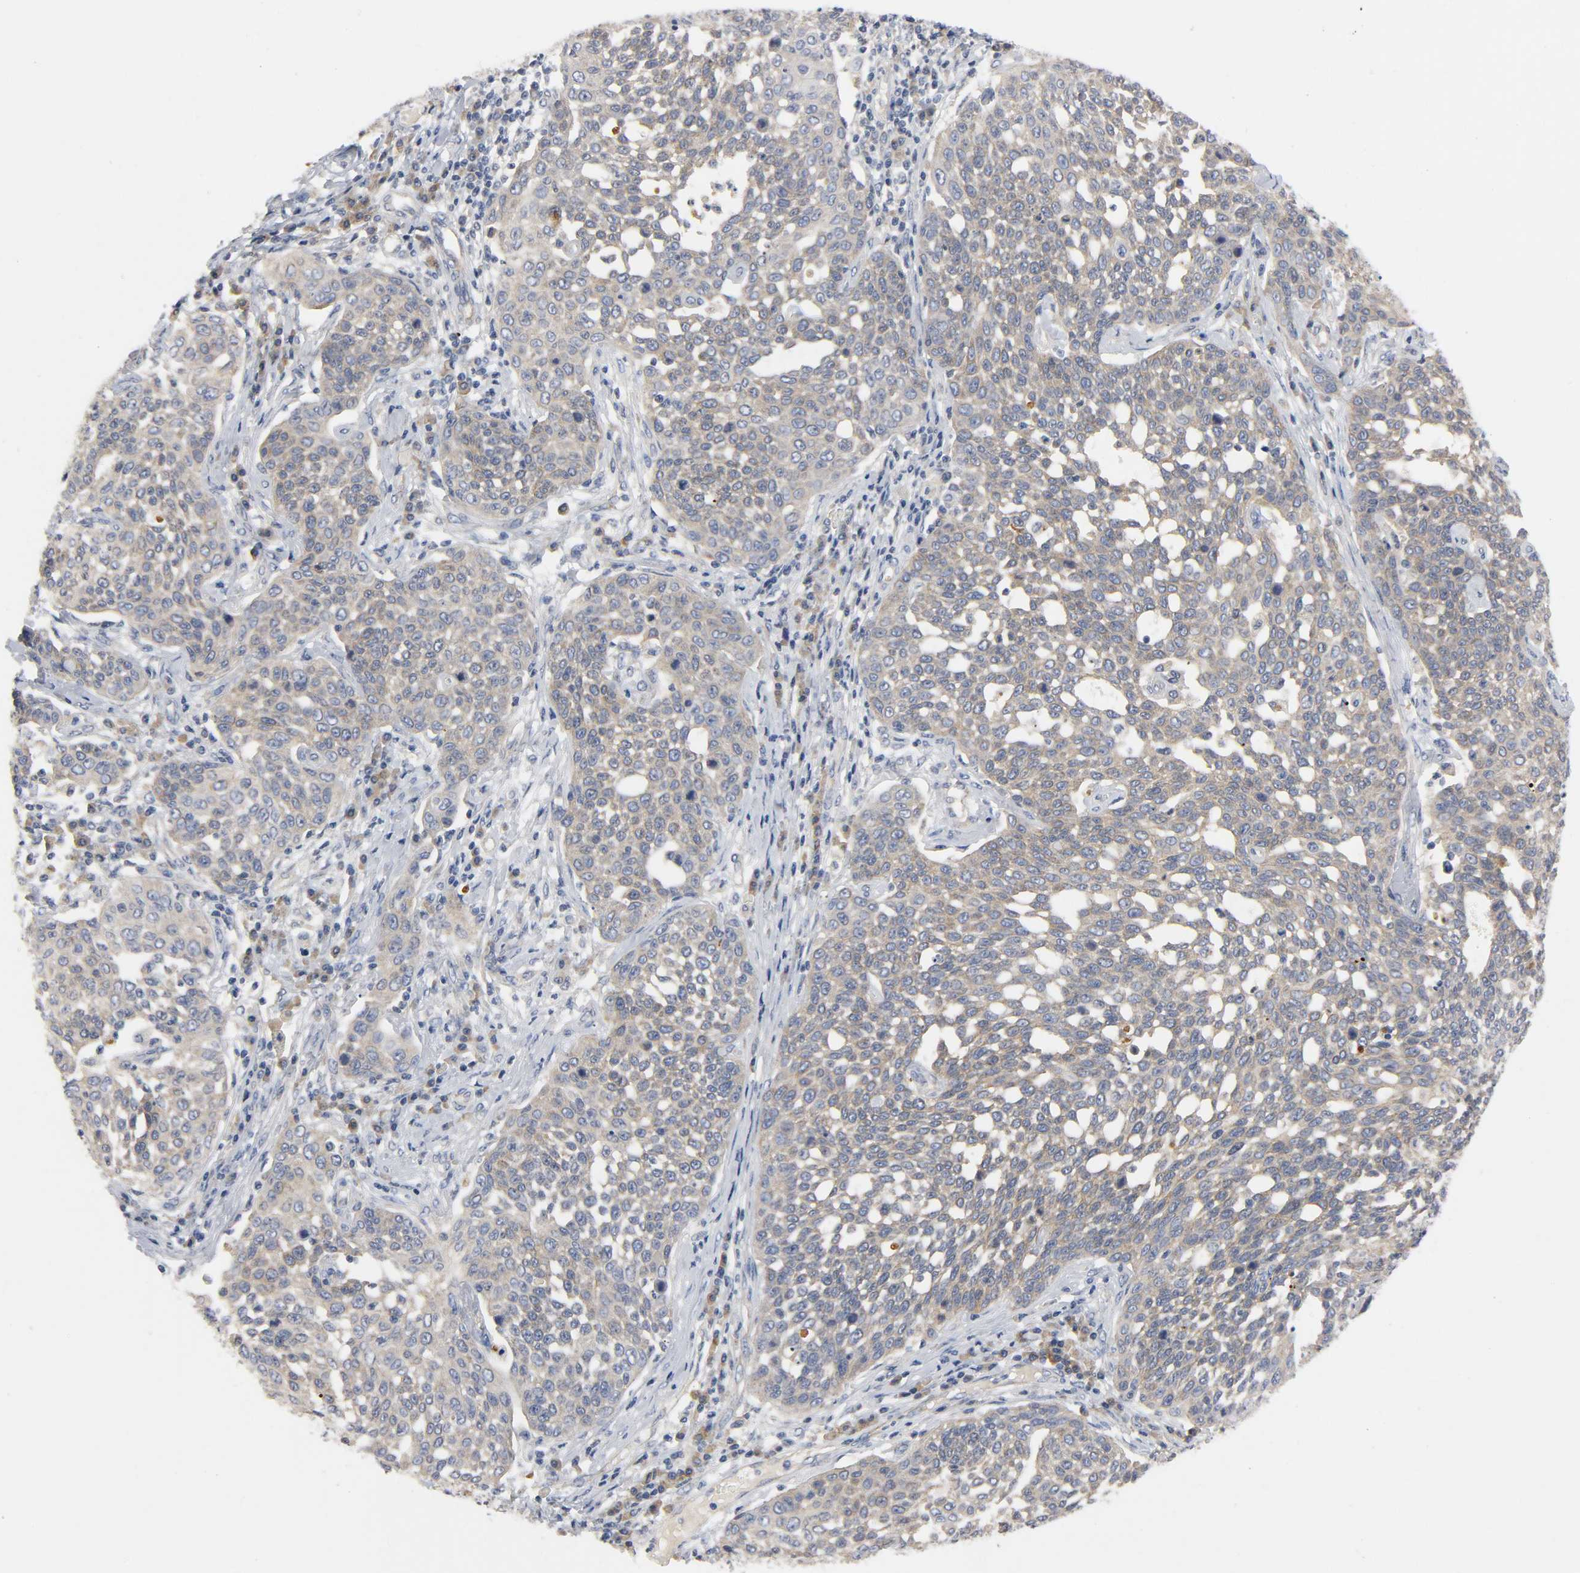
{"staining": {"intensity": "weak", "quantity": ">75%", "location": "cytoplasmic/membranous"}, "tissue": "cervical cancer", "cell_type": "Tumor cells", "image_type": "cancer", "snomed": [{"axis": "morphology", "description": "Squamous cell carcinoma, NOS"}, {"axis": "topography", "description": "Cervix"}], "caption": "A high-resolution image shows immunohistochemistry (IHC) staining of cervical cancer, which reveals weak cytoplasmic/membranous expression in about >75% of tumor cells. Using DAB (3,3'-diaminobenzidine) (brown) and hematoxylin (blue) stains, captured at high magnification using brightfield microscopy.", "gene": "HDAC6", "patient": {"sex": "female", "age": 34}}